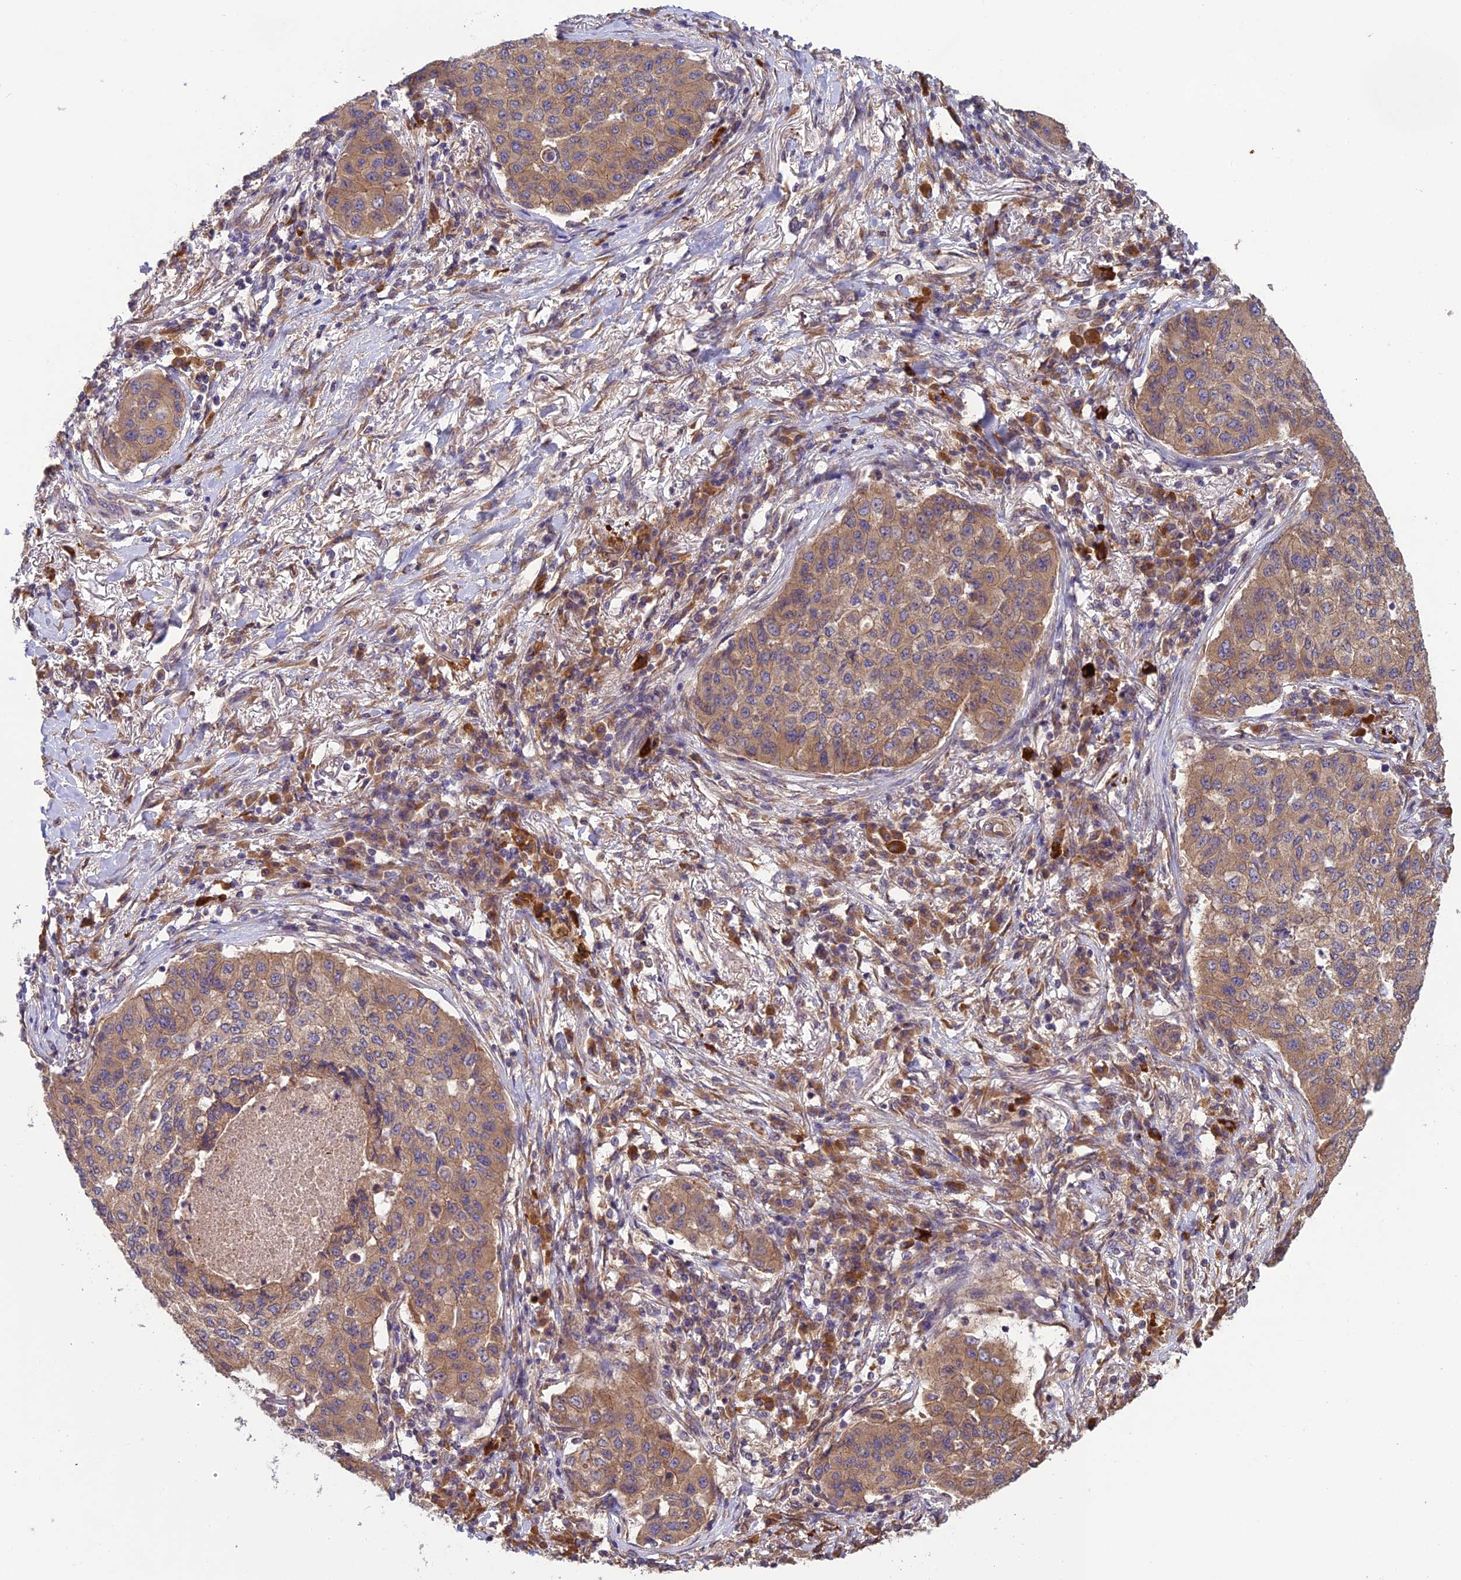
{"staining": {"intensity": "moderate", "quantity": ">75%", "location": "cytoplasmic/membranous"}, "tissue": "lung cancer", "cell_type": "Tumor cells", "image_type": "cancer", "snomed": [{"axis": "morphology", "description": "Squamous cell carcinoma, NOS"}, {"axis": "topography", "description": "Lung"}], "caption": "Immunohistochemistry image of neoplastic tissue: human lung cancer (squamous cell carcinoma) stained using IHC demonstrates medium levels of moderate protein expression localized specifically in the cytoplasmic/membranous of tumor cells, appearing as a cytoplasmic/membranous brown color.", "gene": "MRNIP", "patient": {"sex": "male", "age": 74}}